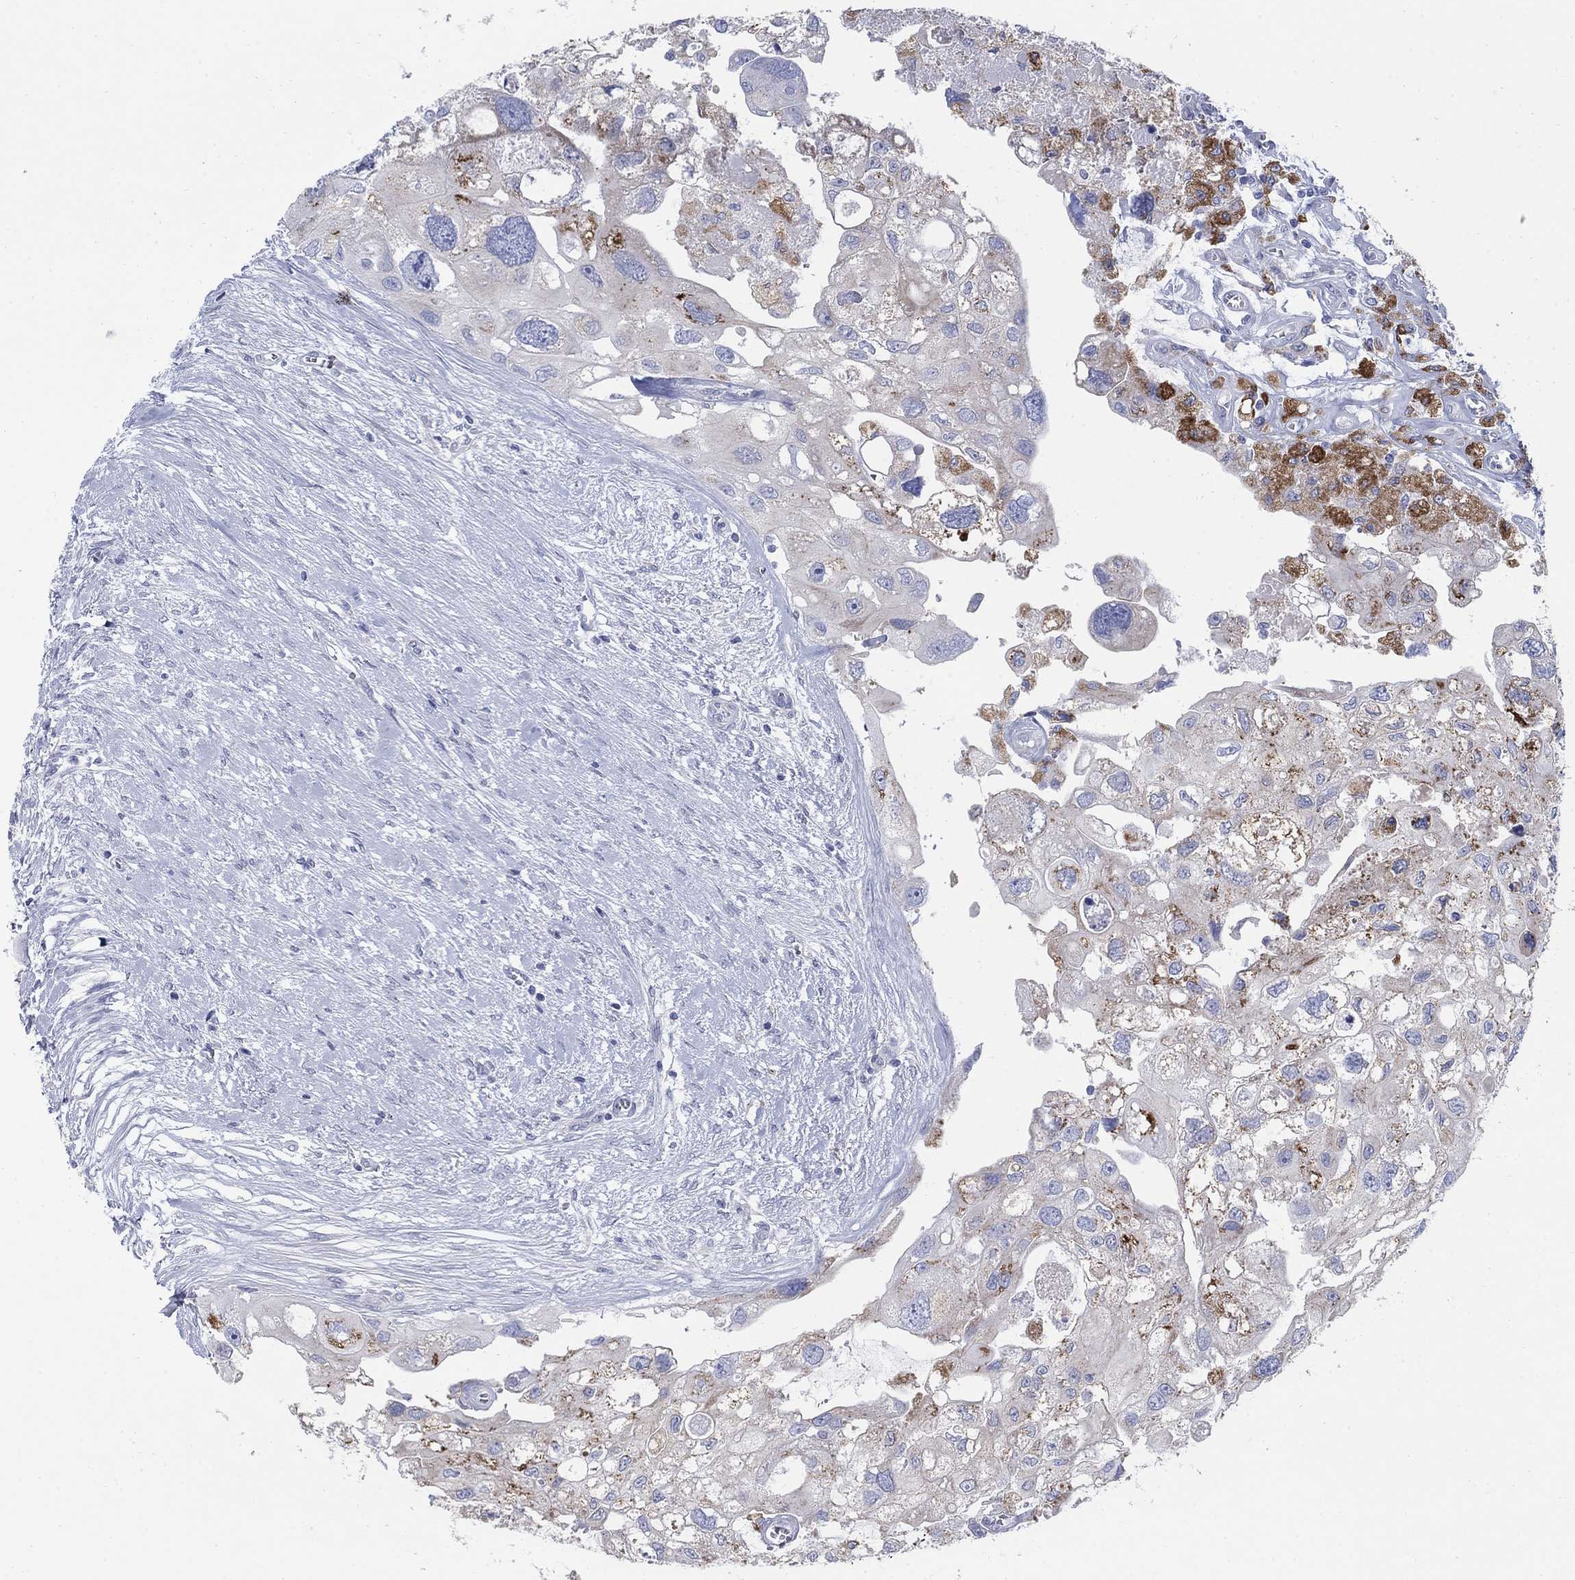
{"staining": {"intensity": "moderate", "quantity": "<25%", "location": "cytoplasmic/membranous"}, "tissue": "urothelial cancer", "cell_type": "Tumor cells", "image_type": "cancer", "snomed": [{"axis": "morphology", "description": "Urothelial carcinoma, High grade"}, {"axis": "topography", "description": "Urinary bladder"}], "caption": "This micrograph demonstrates immunohistochemistry (IHC) staining of urothelial carcinoma (high-grade), with low moderate cytoplasmic/membranous expression in about <25% of tumor cells.", "gene": "SCCPDH", "patient": {"sex": "male", "age": 59}}